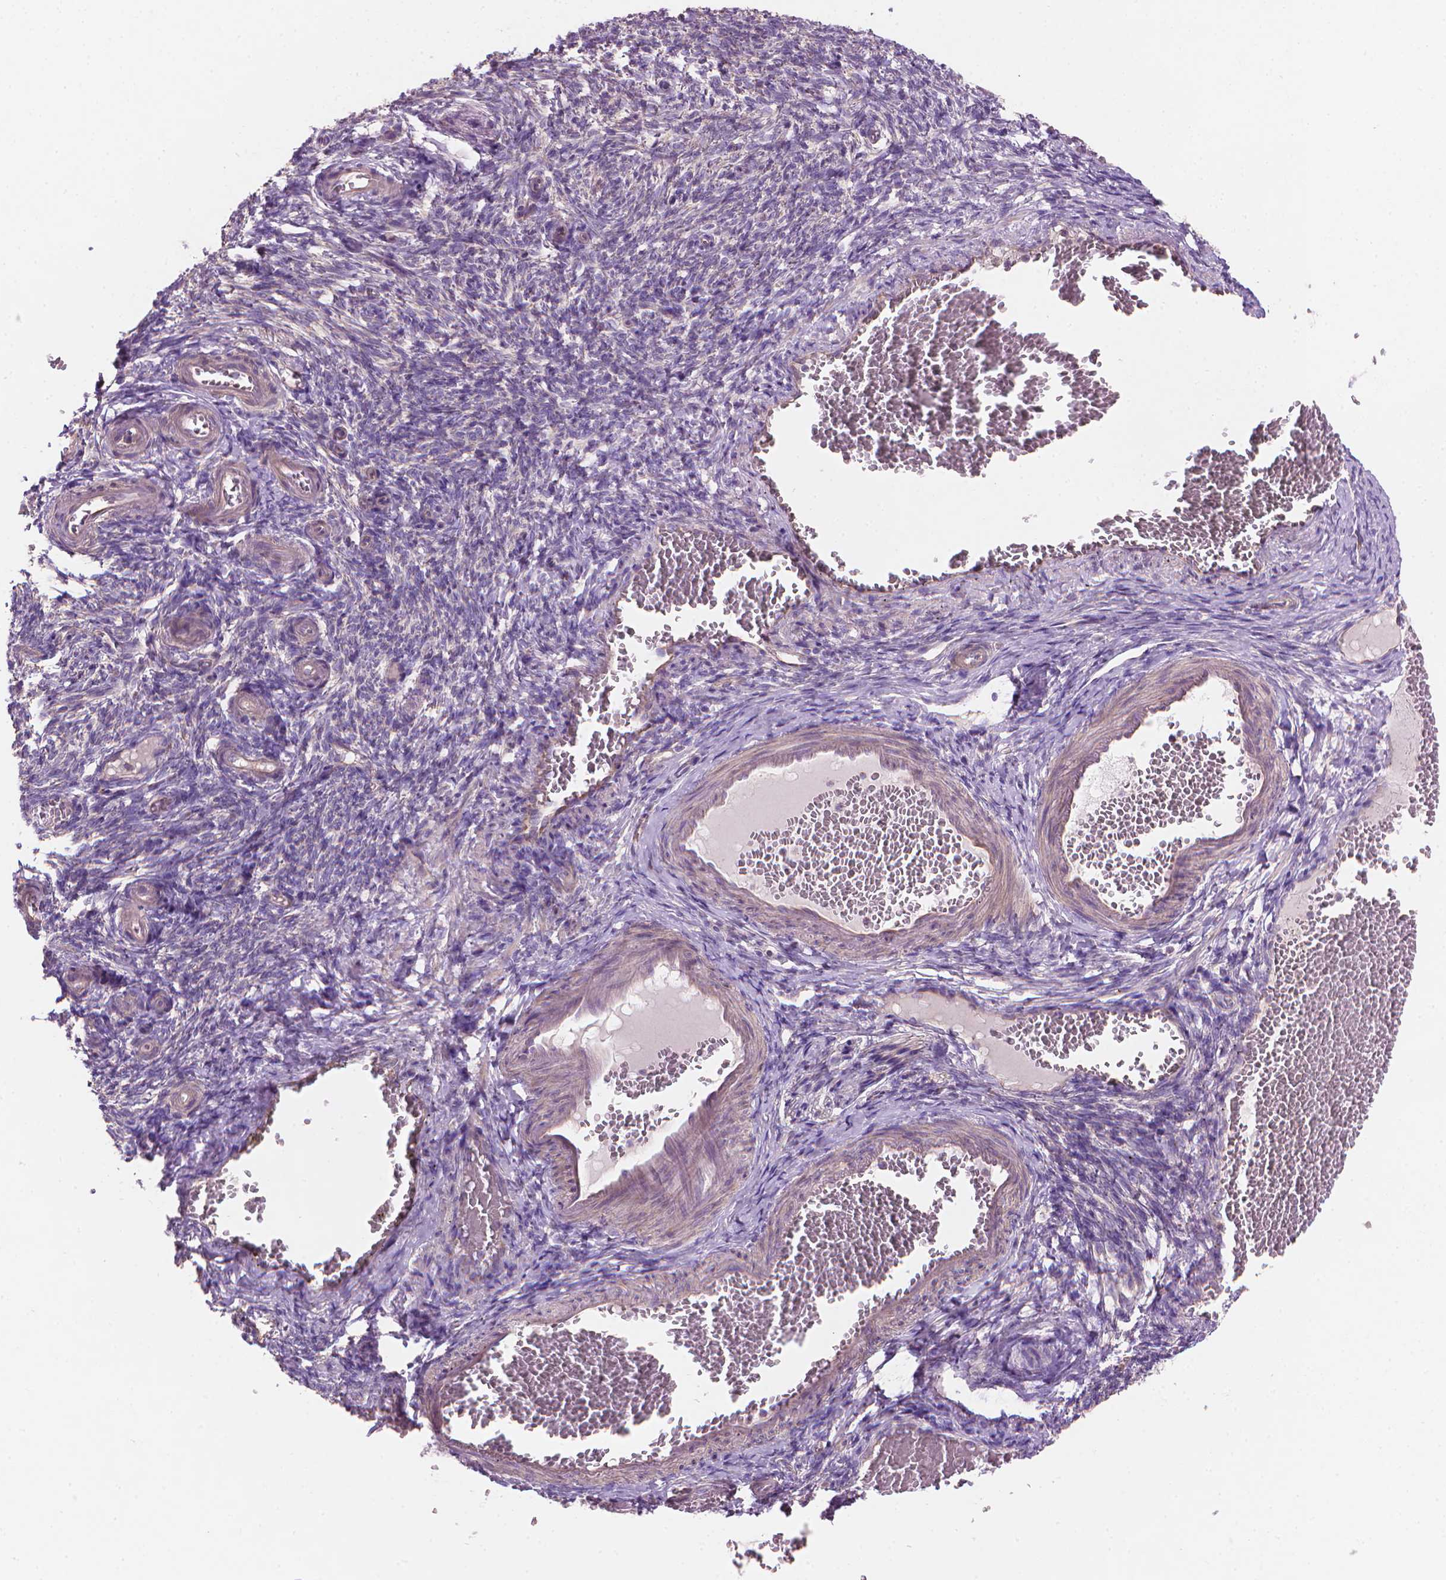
{"staining": {"intensity": "moderate", "quantity": "<25%", "location": "cytoplasmic/membranous"}, "tissue": "ovary", "cell_type": "Follicle cells", "image_type": "normal", "snomed": [{"axis": "morphology", "description": "Normal tissue, NOS"}, {"axis": "topography", "description": "Ovary"}], "caption": "Moderate cytoplasmic/membranous protein expression is seen in about <25% of follicle cells in ovary. (brown staining indicates protein expression, while blue staining denotes nuclei).", "gene": "TTC29", "patient": {"sex": "female", "age": 39}}